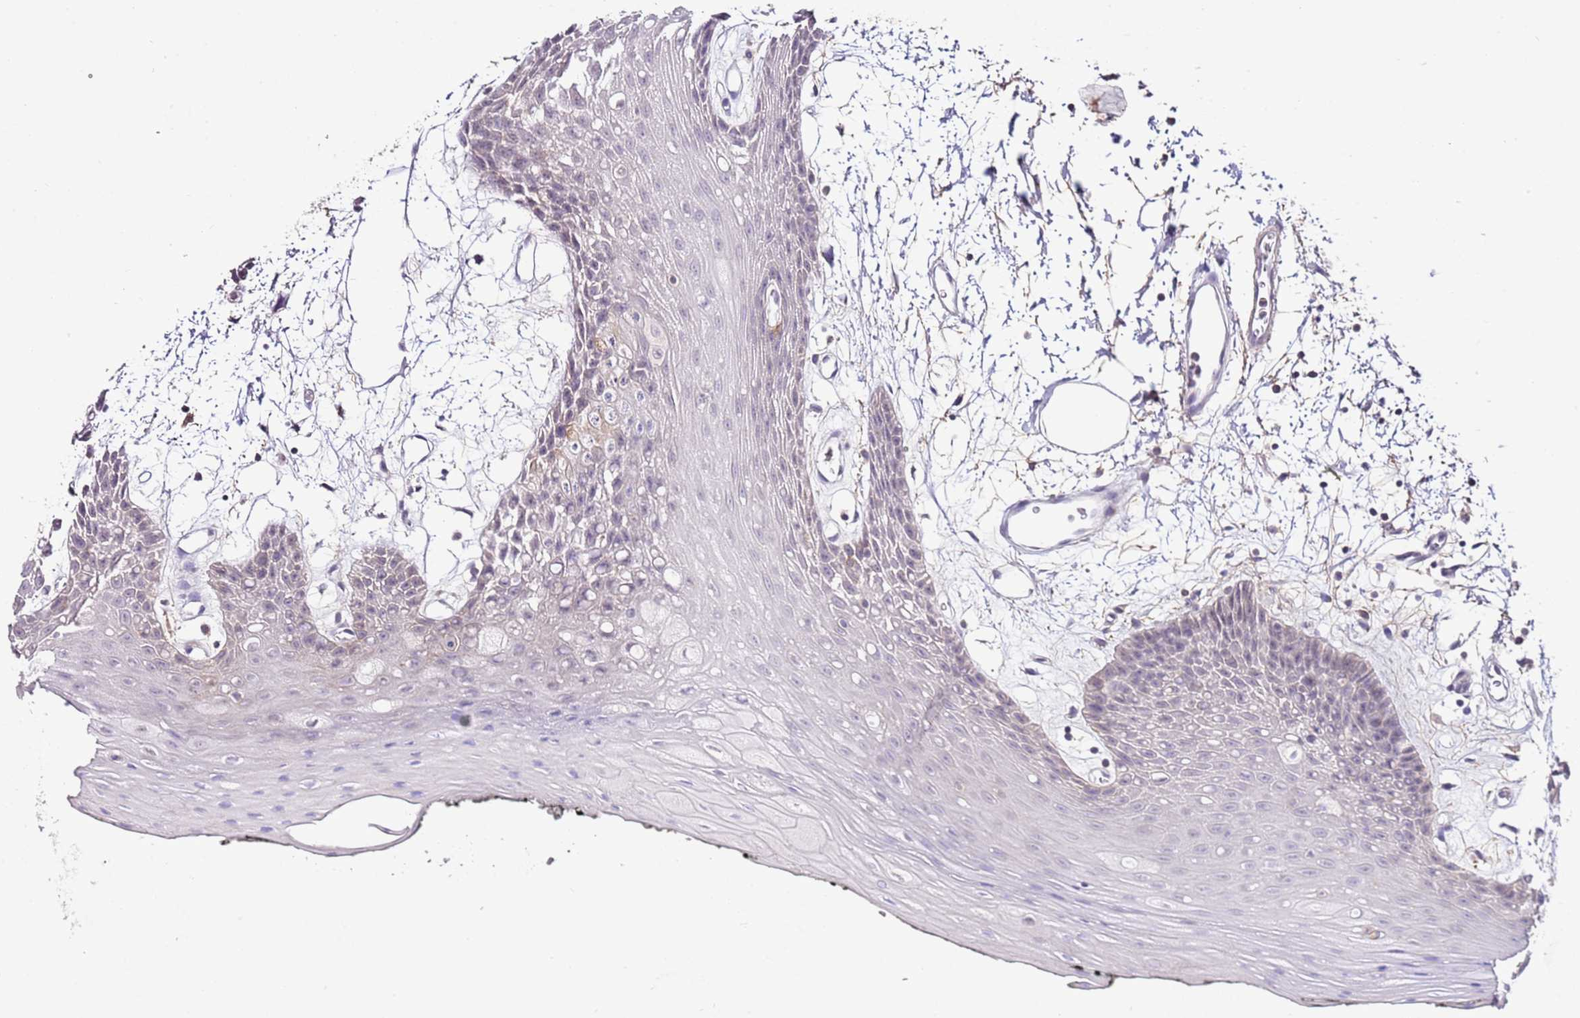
{"staining": {"intensity": "negative", "quantity": "none", "location": "none"}, "tissue": "oral mucosa", "cell_type": "Squamous epithelial cells", "image_type": "normal", "snomed": [{"axis": "morphology", "description": "Normal tissue, NOS"}, {"axis": "topography", "description": "Oral tissue"}, {"axis": "topography", "description": "Tounge, NOS"}], "caption": "Immunohistochemistry micrograph of unremarkable oral mucosa: oral mucosa stained with DAB demonstrates no significant protein positivity in squamous epithelial cells.", "gene": "EFHD1", "patient": {"sex": "female", "age": 59}}